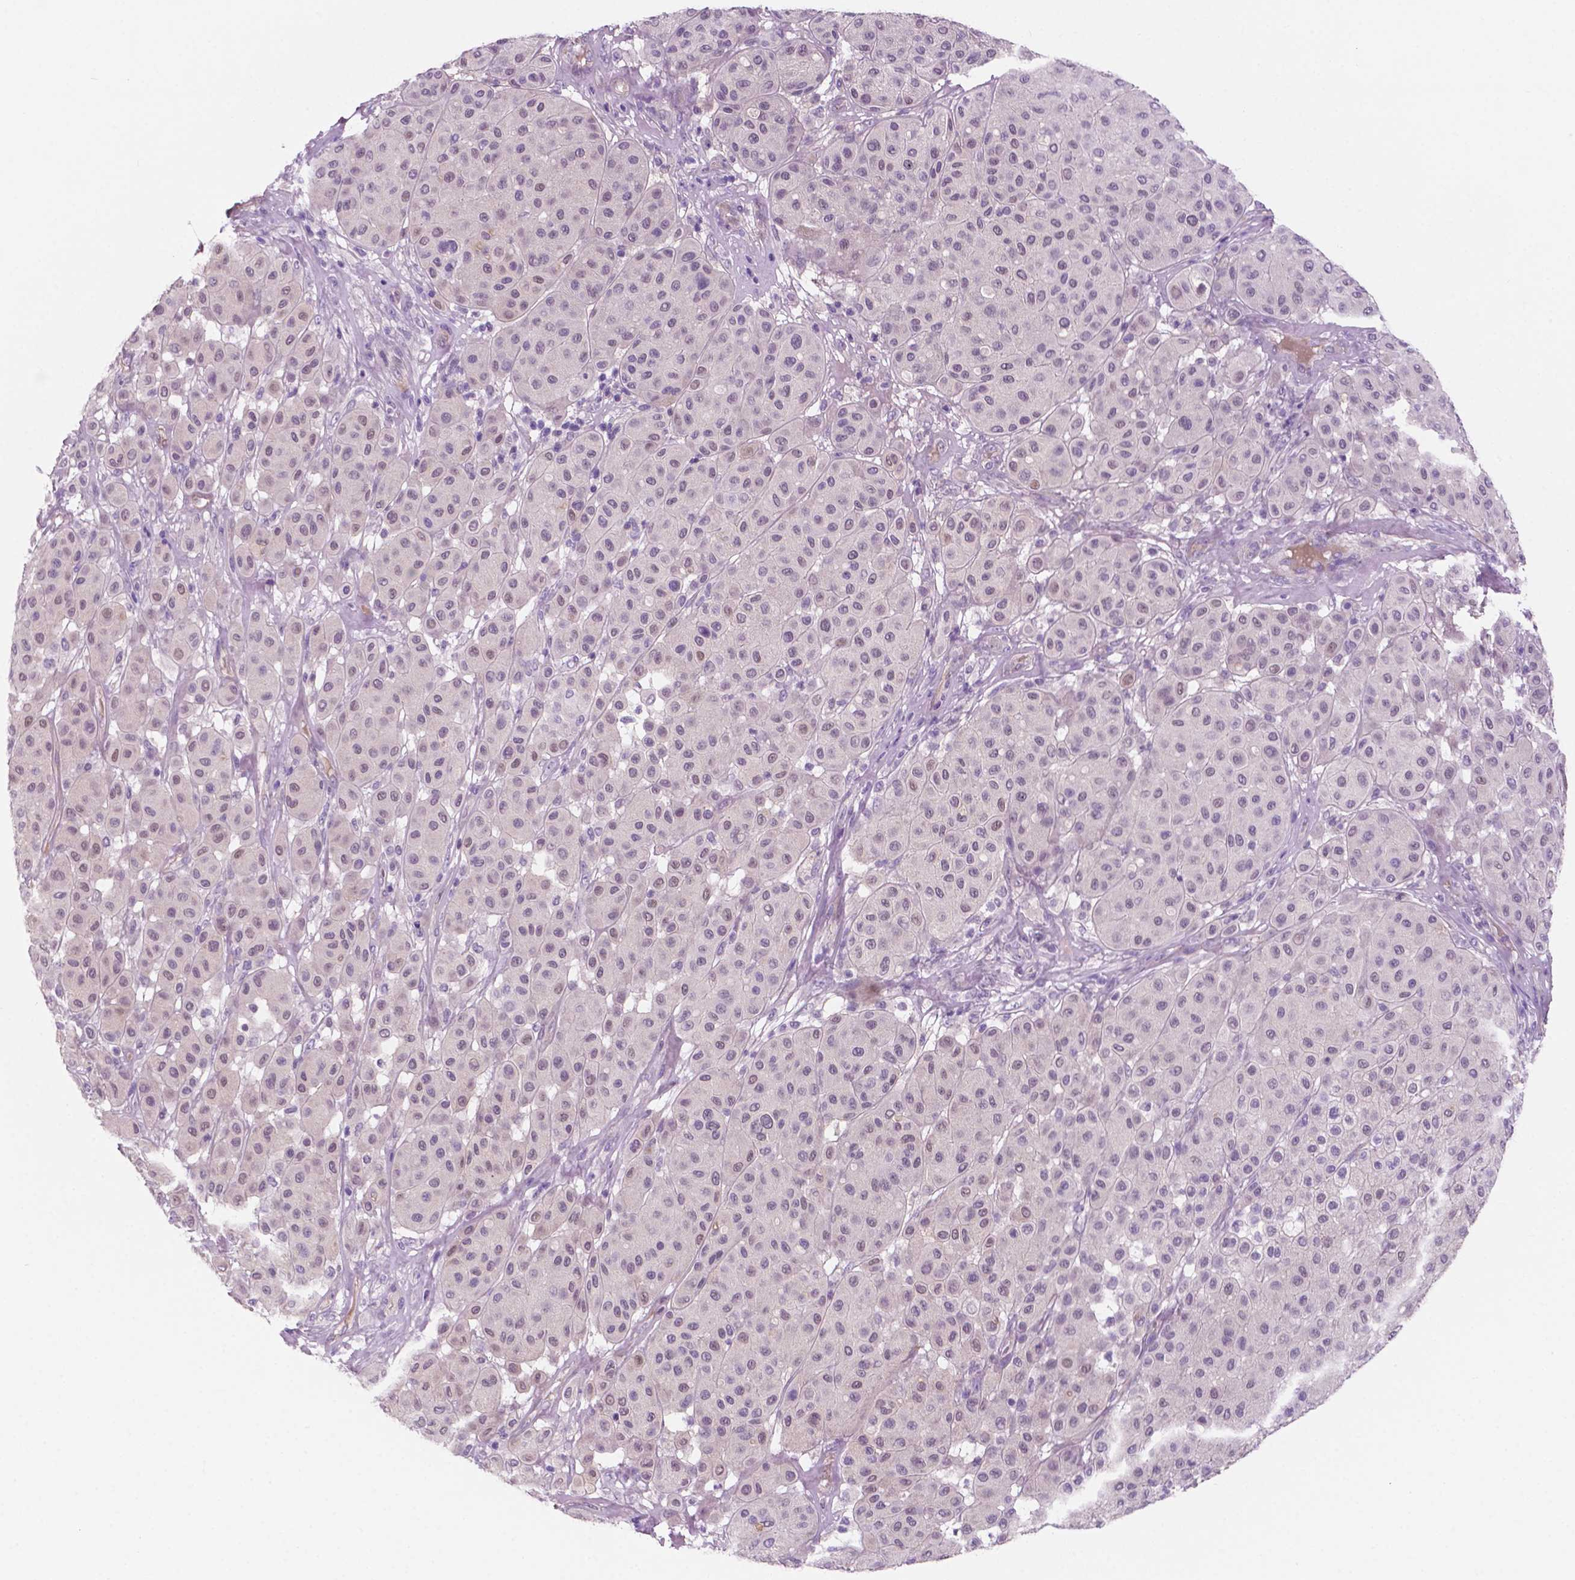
{"staining": {"intensity": "negative", "quantity": "none", "location": "none"}, "tissue": "melanoma", "cell_type": "Tumor cells", "image_type": "cancer", "snomed": [{"axis": "morphology", "description": "Malignant melanoma, Metastatic site"}, {"axis": "topography", "description": "Smooth muscle"}], "caption": "DAB (3,3'-diaminobenzidine) immunohistochemical staining of human melanoma exhibits no significant positivity in tumor cells. (DAB immunohistochemistry, high magnification).", "gene": "EPPK1", "patient": {"sex": "male", "age": 41}}